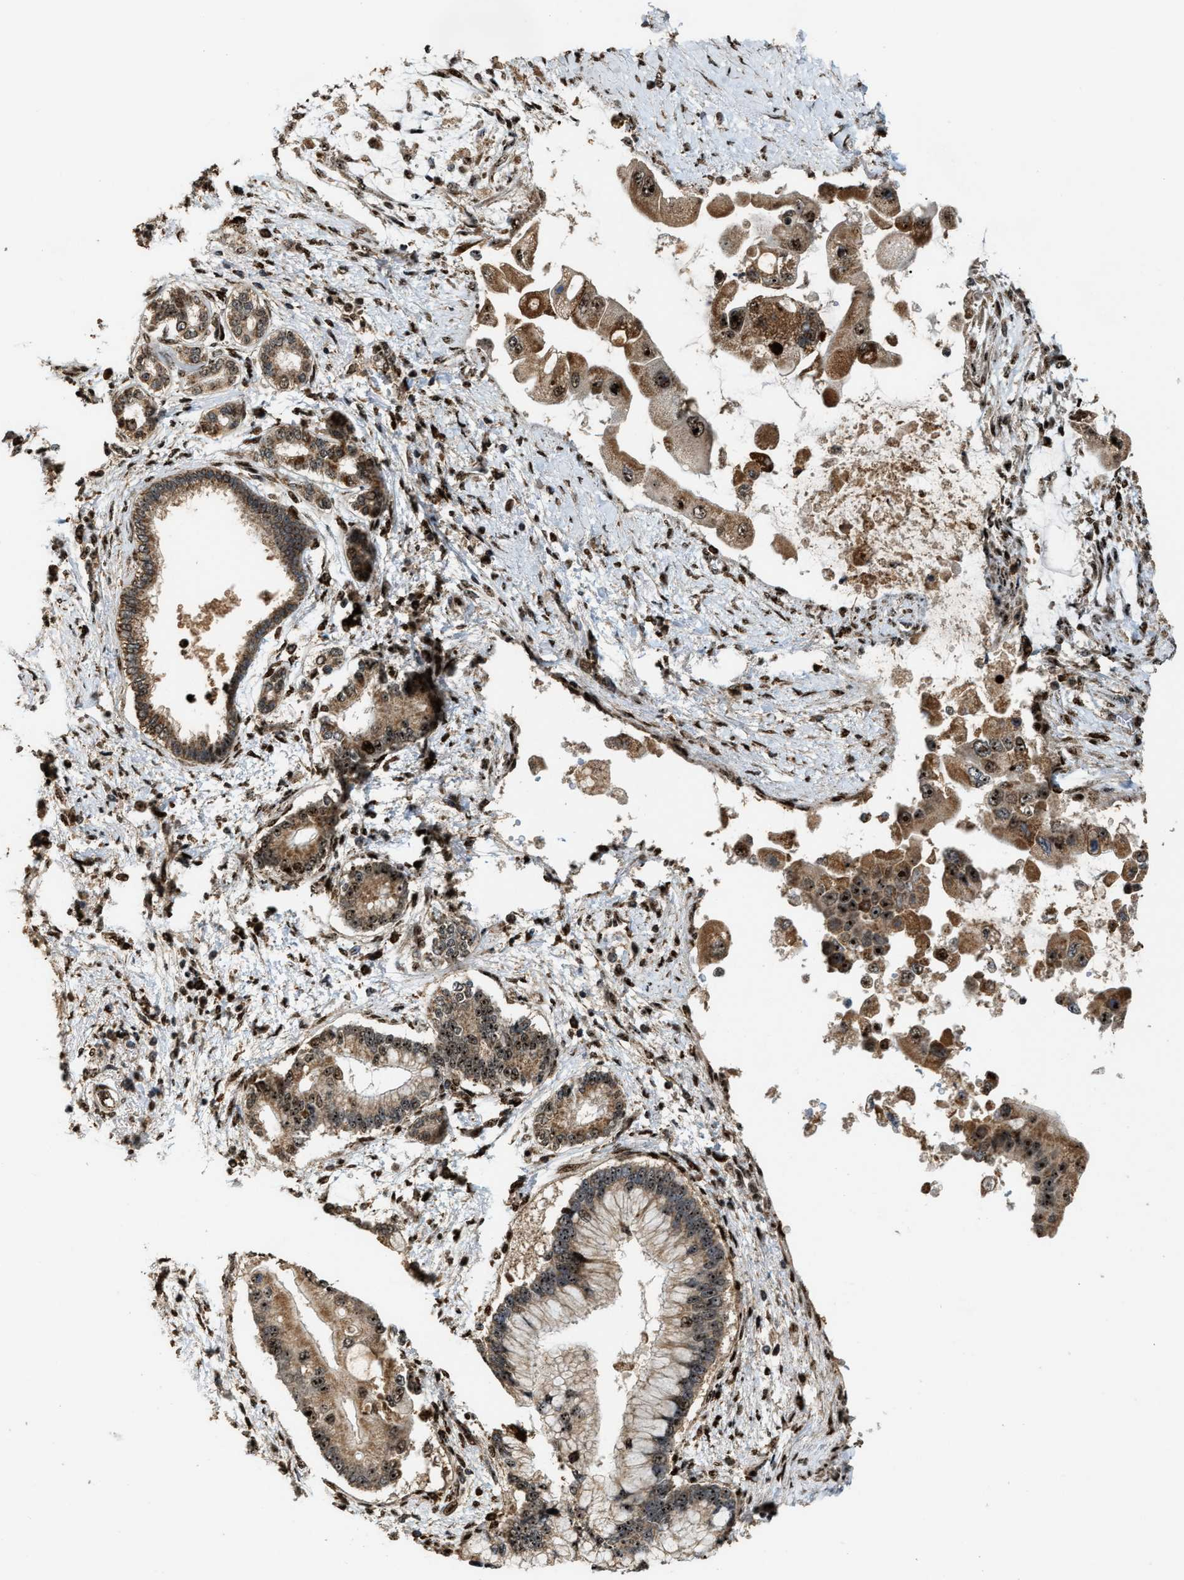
{"staining": {"intensity": "strong", "quantity": ">75%", "location": "cytoplasmic/membranous,nuclear"}, "tissue": "liver cancer", "cell_type": "Tumor cells", "image_type": "cancer", "snomed": [{"axis": "morphology", "description": "Cholangiocarcinoma"}, {"axis": "topography", "description": "Liver"}], "caption": "IHC photomicrograph of cholangiocarcinoma (liver) stained for a protein (brown), which demonstrates high levels of strong cytoplasmic/membranous and nuclear staining in about >75% of tumor cells.", "gene": "ZNF687", "patient": {"sex": "male", "age": 50}}